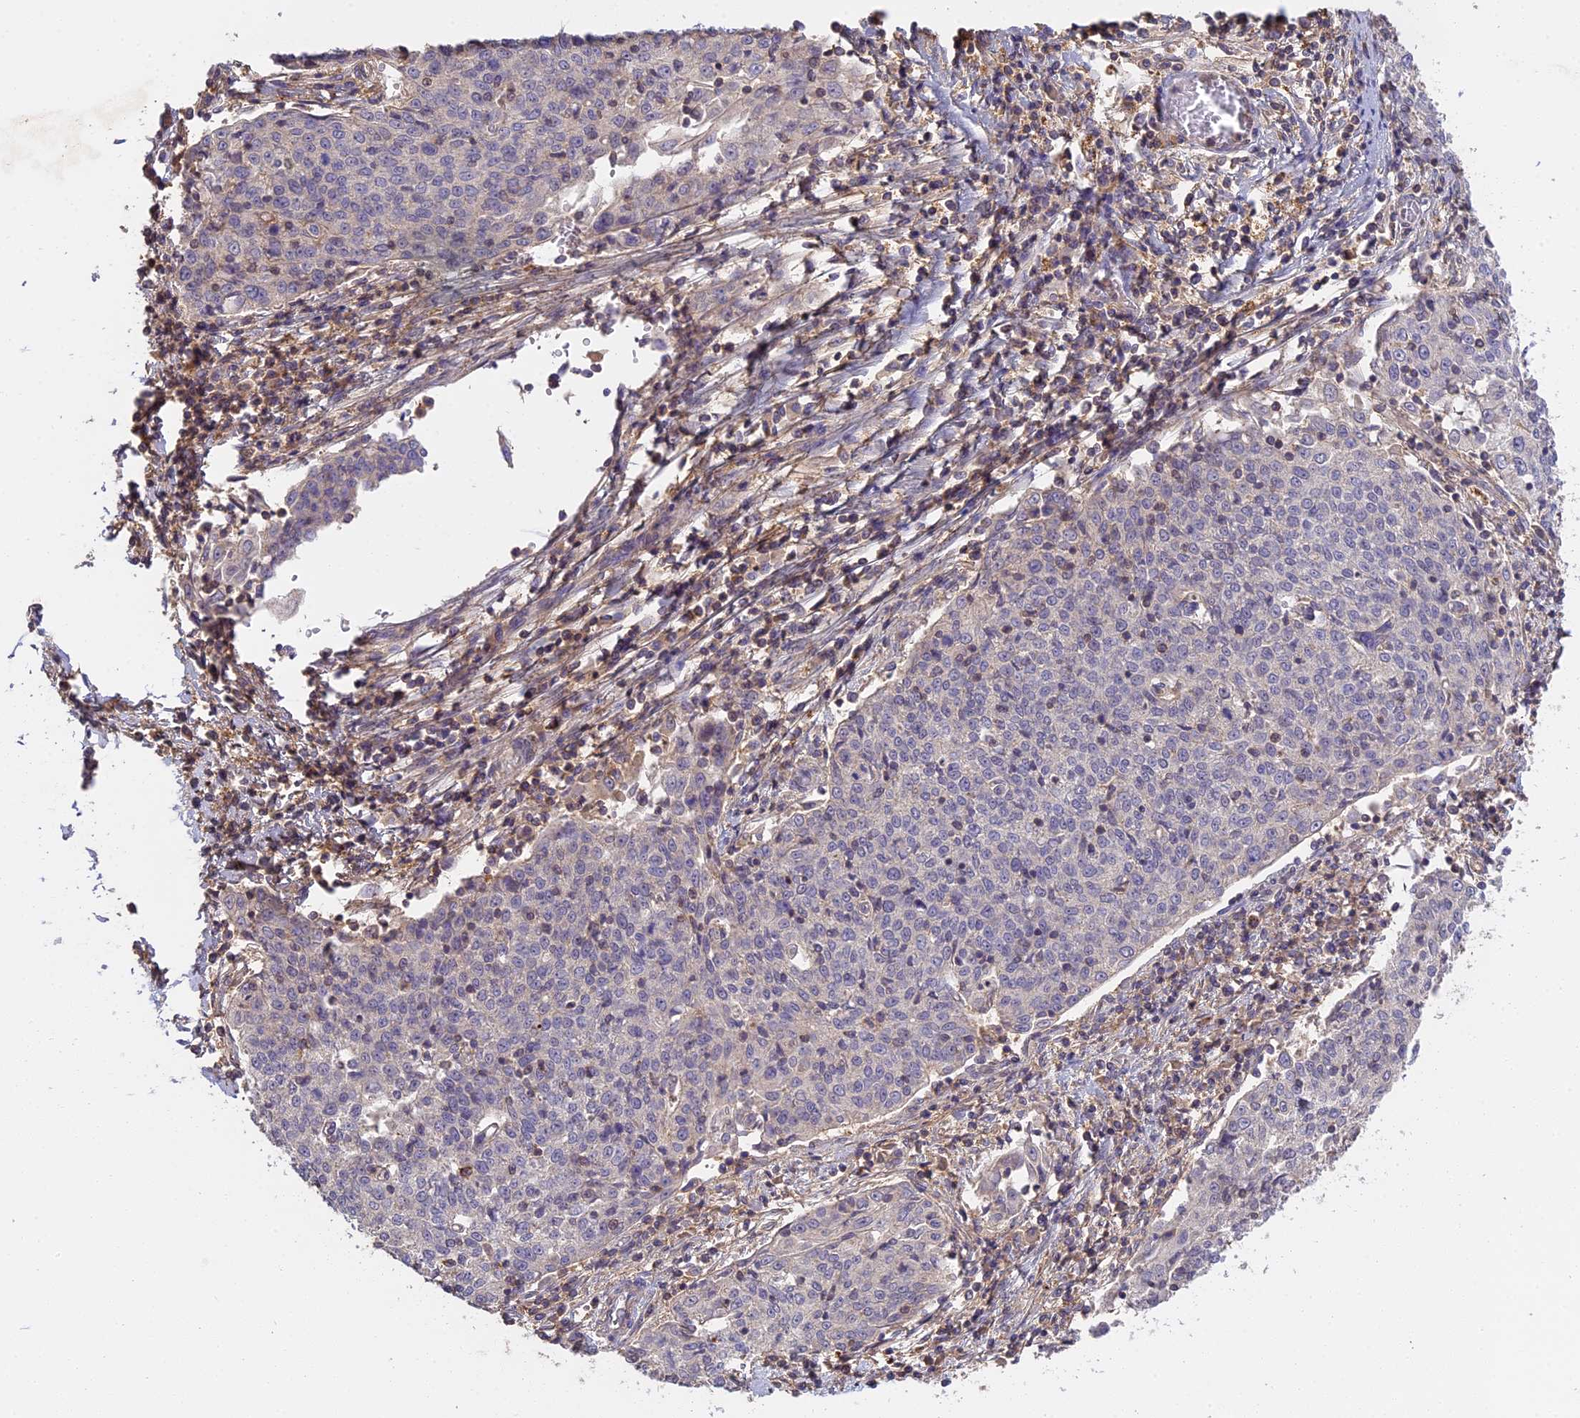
{"staining": {"intensity": "negative", "quantity": "none", "location": "none"}, "tissue": "cervical cancer", "cell_type": "Tumor cells", "image_type": "cancer", "snomed": [{"axis": "morphology", "description": "Squamous cell carcinoma, NOS"}, {"axis": "topography", "description": "Cervix"}], "caption": "Tumor cells are negative for brown protein staining in cervical cancer. (Brightfield microscopy of DAB IHC at high magnification).", "gene": "CFAP119", "patient": {"sex": "female", "age": 48}}